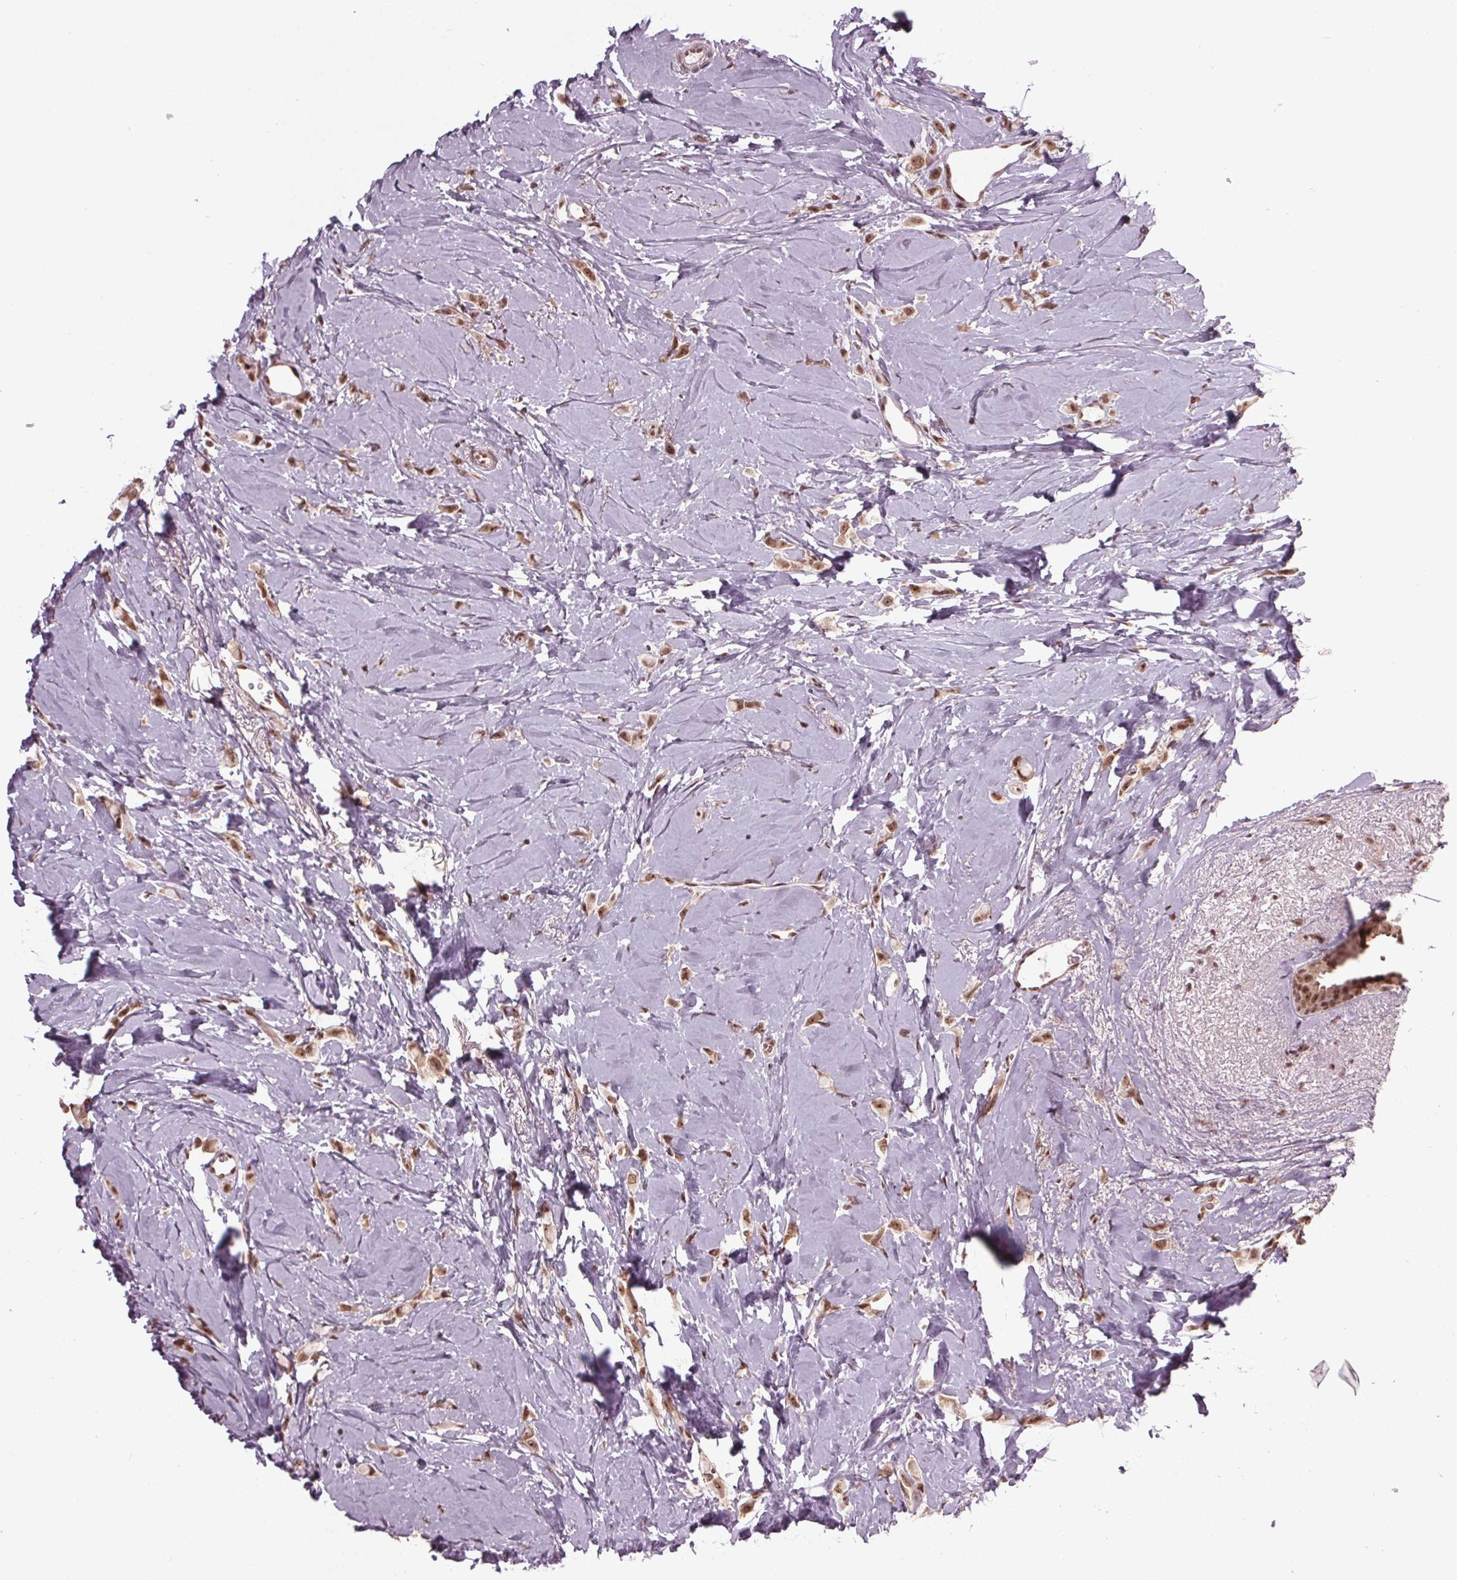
{"staining": {"intensity": "moderate", "quantity": ">75%", "location": "nuclear"}, "tissue": "breast cancer", "cell_type": "Tumor cells", "image_type": "cancer", "snomed": [{"axis": "morphology", "description": "Lobular carcinoma"}, {"axis": "topography", "description": "Breast"}], "caption": "The image shows immunohistochemical staining of breast cancer. There is moderate nuclear staining is appreciated in approximately >75% of tumor cells. (DAB (3,3'-diaminobenzidine) IHC, brown staining for protein, blue staining for nuclei).", "gene": "DDX41", "patient": {"sex": "female", "age": 66}}